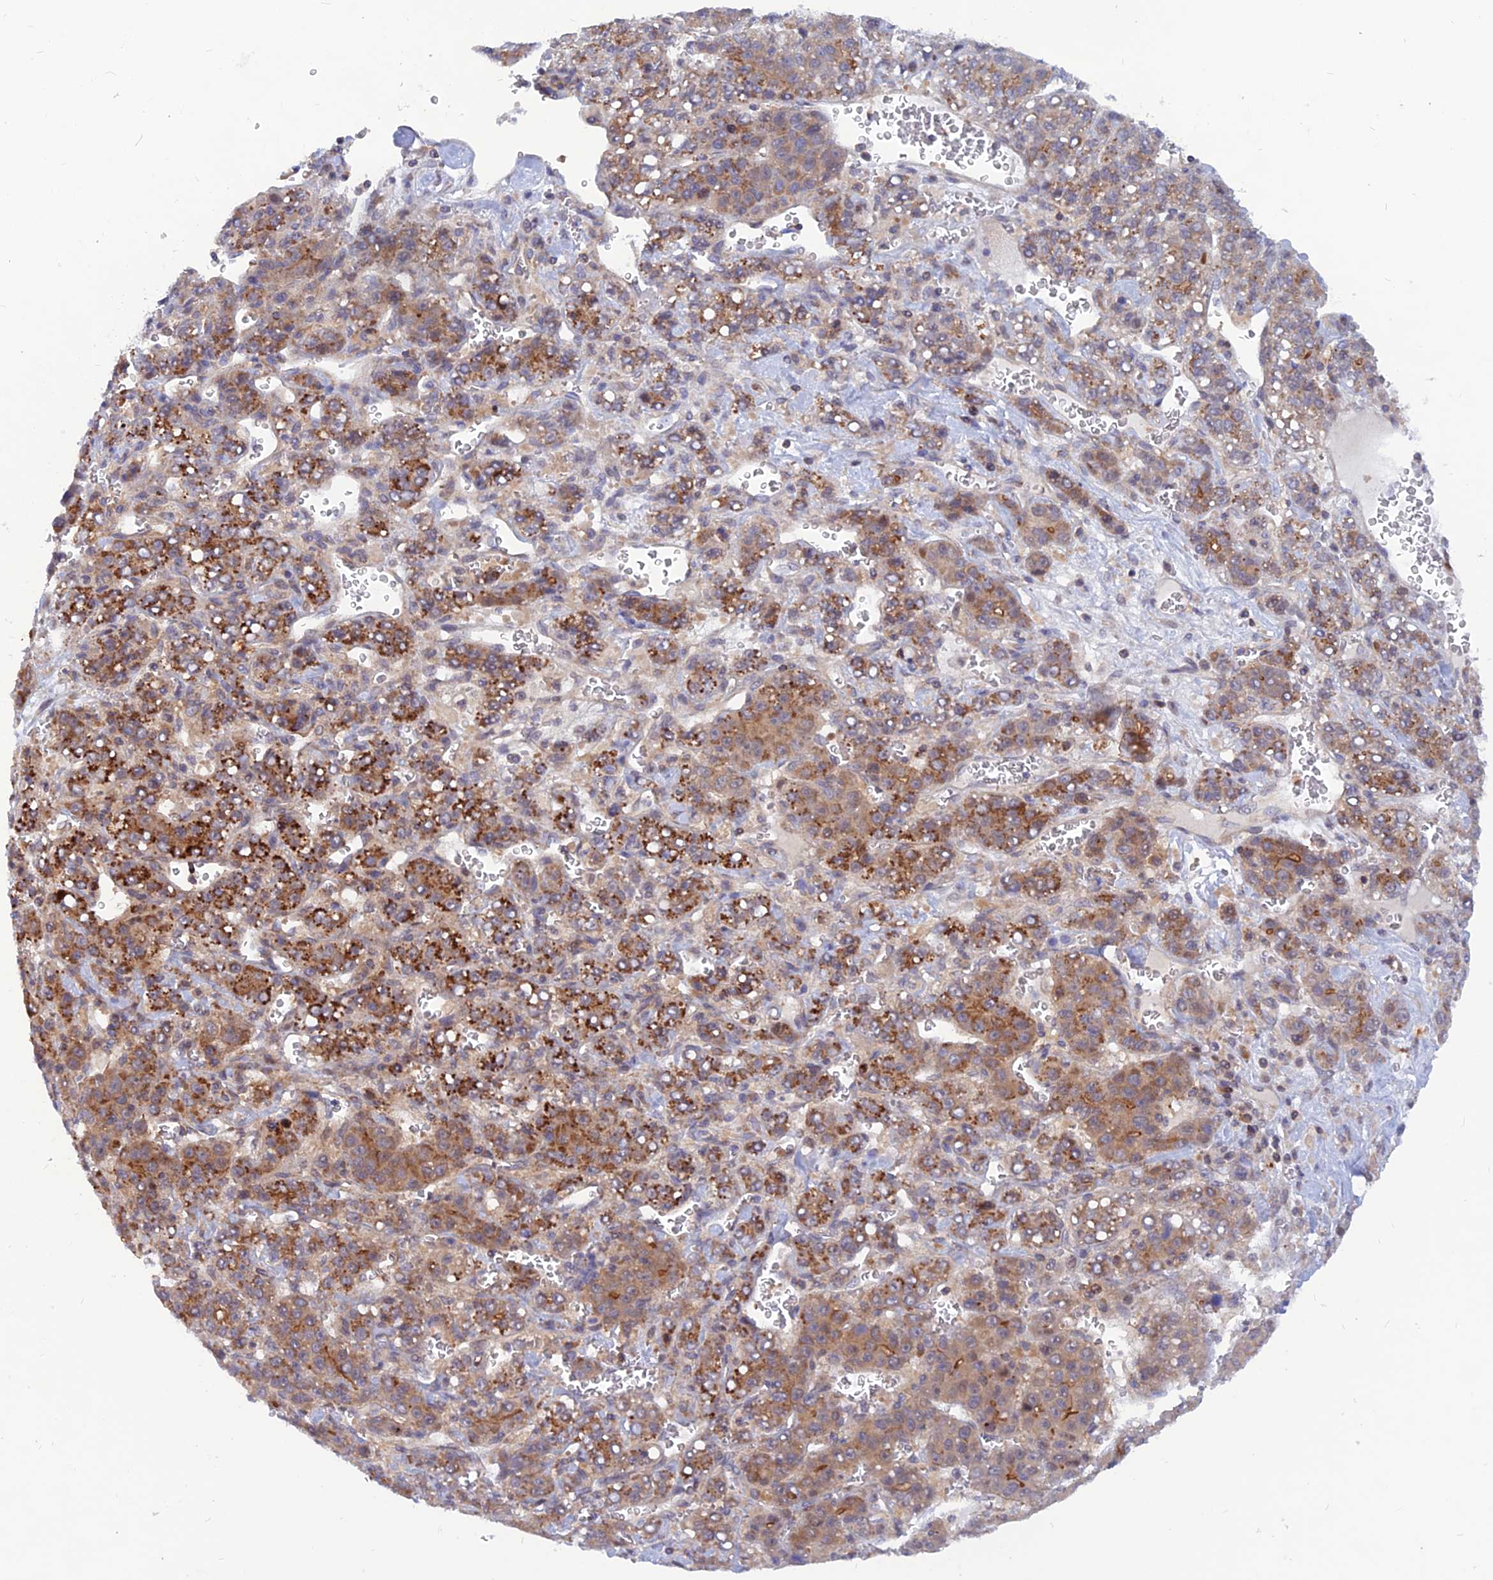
{"staining": {"intensity": "strong", "quantity": ">75%", "location": "cytoplasmic/membranous"}, "tissue": "liver cancer", "cell_type": "Tumor cells", "image_type": "cancer", "snomed": [{"axis": "morphology", "description": "Carcinoma, Hepatocellular, NOS"}, {"axis": "topography", "description": "Liver"}], "caption": "This micrograph shows immunohistochemistry staining of liver cancer, with high strong cytoplasmic/membranous staining in about >75% of tumor cells.", "gene": "DNAJC16", "patient": {"sex": "female", "age": 53}}